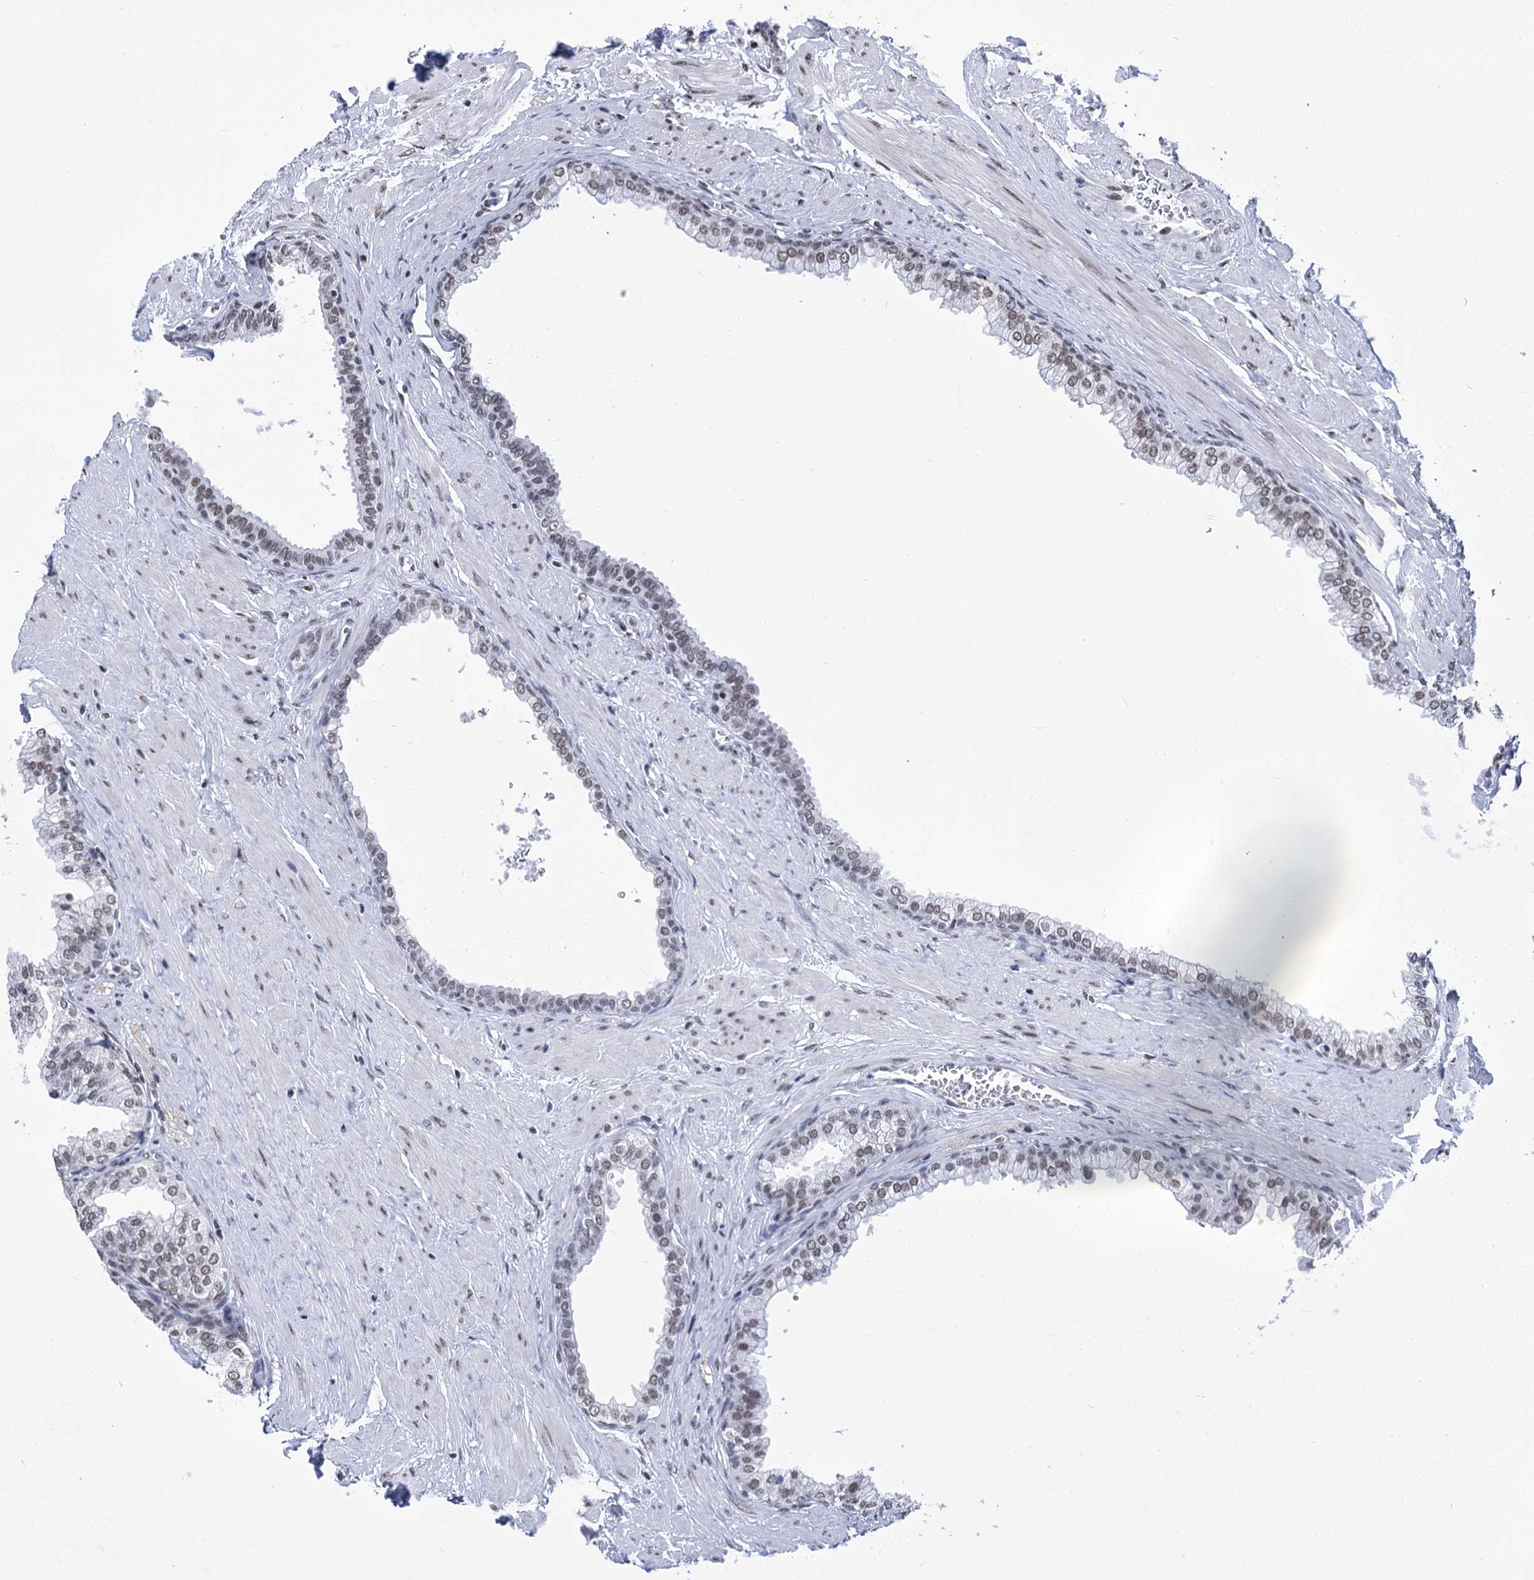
{"staining": {"intensity": "weak", "quantity": "25%-75%", "location": "nuclear"}, "tissue": "prostate", "cell_type": "Glandular cells", "image_type": "normal", "snomed": [{"axis": "morphology", "description": "Normal tissue, NOS"}, {"axis": "morphology", "description": "Urothelial carcinoma, Low grade"}, {"axis": "topography", "description": "Urinary bladder"}, {"axis": "topography", "description": "Prostate"}], "caption": "Prostate was stained to show a protein in brown. There is low levels of weak nuclear expression in approximately 25%-75% of glandular cells. (DAB IHC with brightfield microscopy, high magnification).", "gene": "POU4F3", "patient": {"sex": "male", "age": 60}}